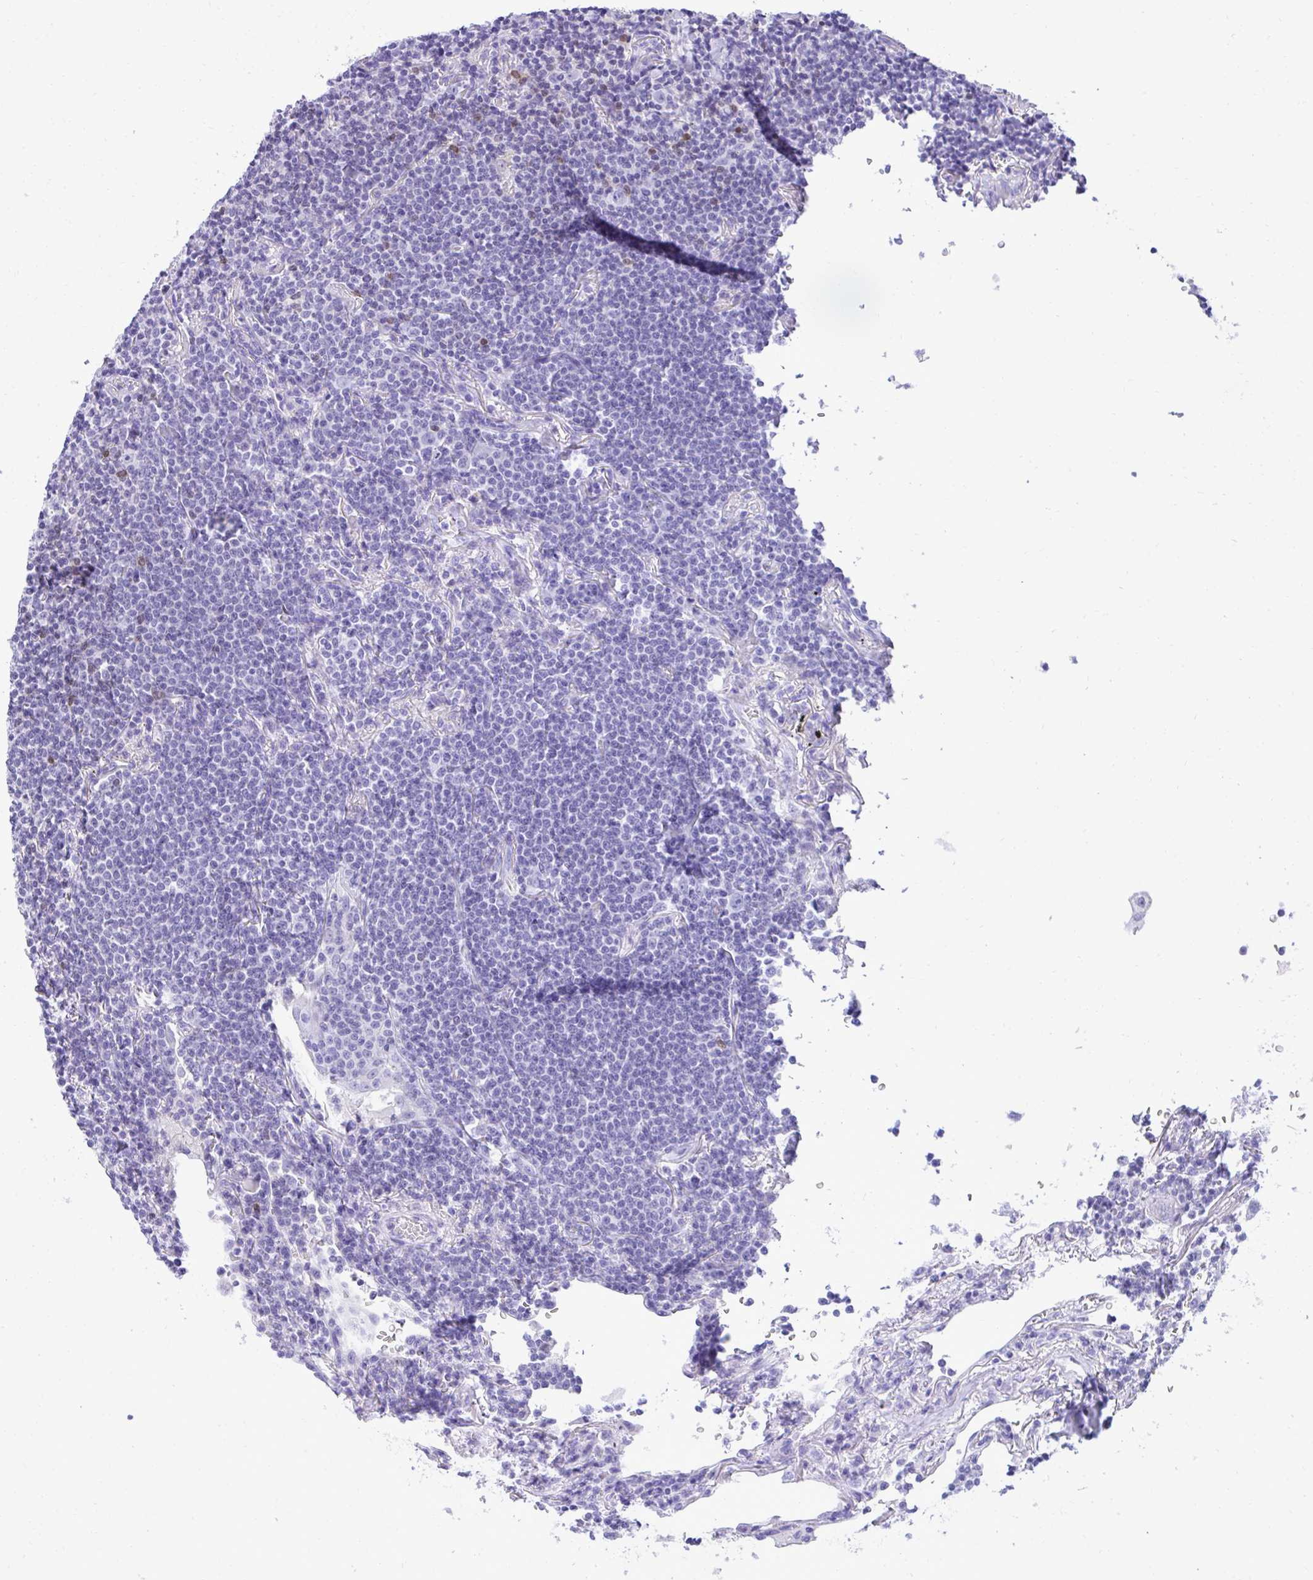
{"staining": {"intensity": "negative", "quantity": "none", "location": "none"}, "tissue": "lymphoma", "cell_type": "Tumor cells", "image_type": "cancer", "snomed": [{"axis": "morphology", "description": "Malignant lymphoma, non-Hodgkin's type, Low grade"}, {"axis": "topography", "description": "Lung"}], "caption": "An IHC image of lymphoma is shown. There is no staining in tumor cells of lymphoma. (Stains: DAB immunohistochemistry with hematoxylin counter stain, Microscopy: brightfield microscopy at high magnification).", "gene": "PGM2L1", "patient": {"sex": "female", "age": 71}}